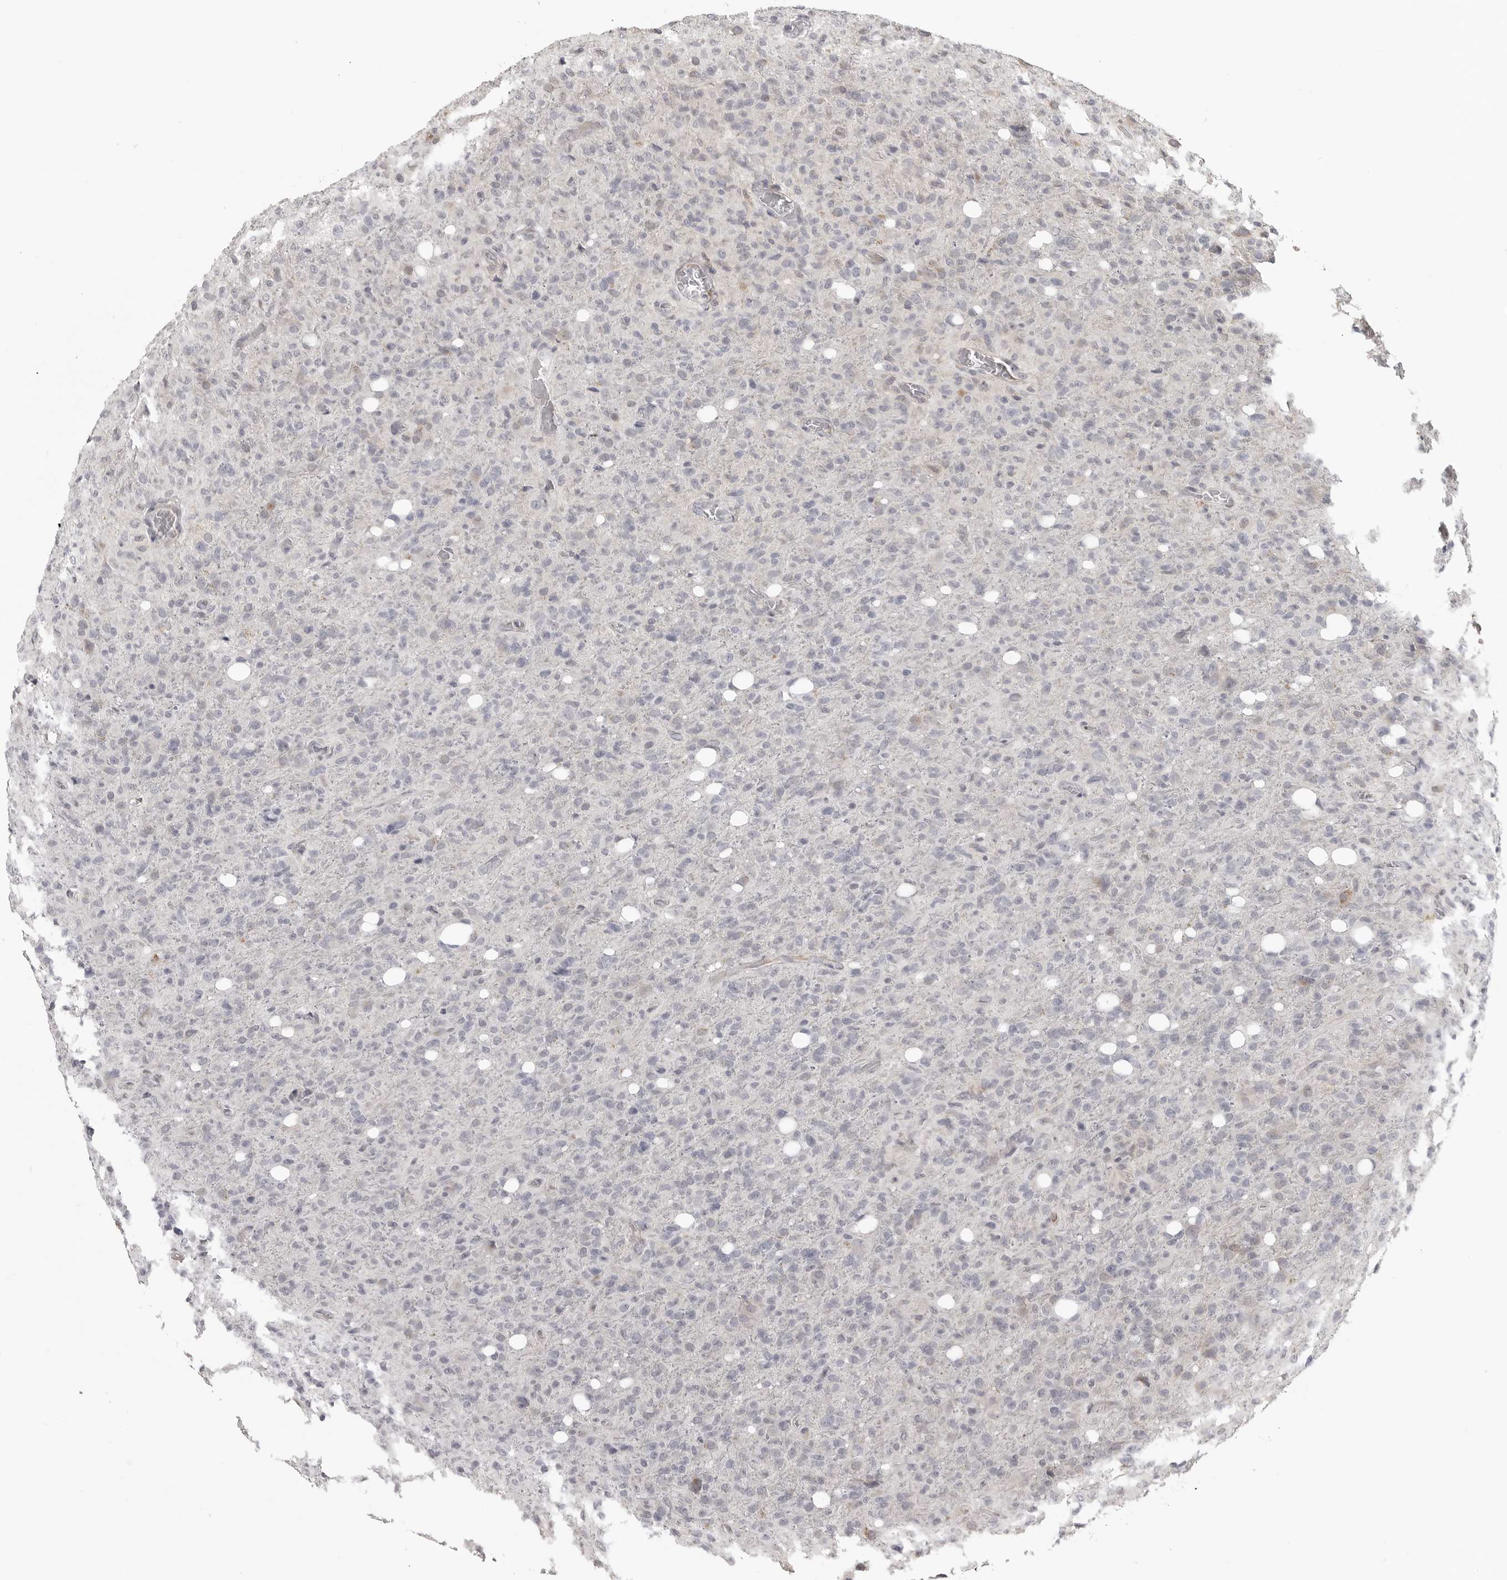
{"staining": {"intensity": "negative", "quantity": "none", "location": "none"}, "tissue": "glioma", "cell_type": "Tumor cells", "image_type": "cancer", "snomed": [{"axis": "morphology", "description": "Glioma, malignant, High grade"}, {"axis": "topography", "description": "Brain"}], "caption": "Malignant glioma (high-grade) was stained to show a protein in brown. There is no significant positivity in tumor cells.", "gene": "IDO1", "patient": {"sex": "female", "age": 57}}